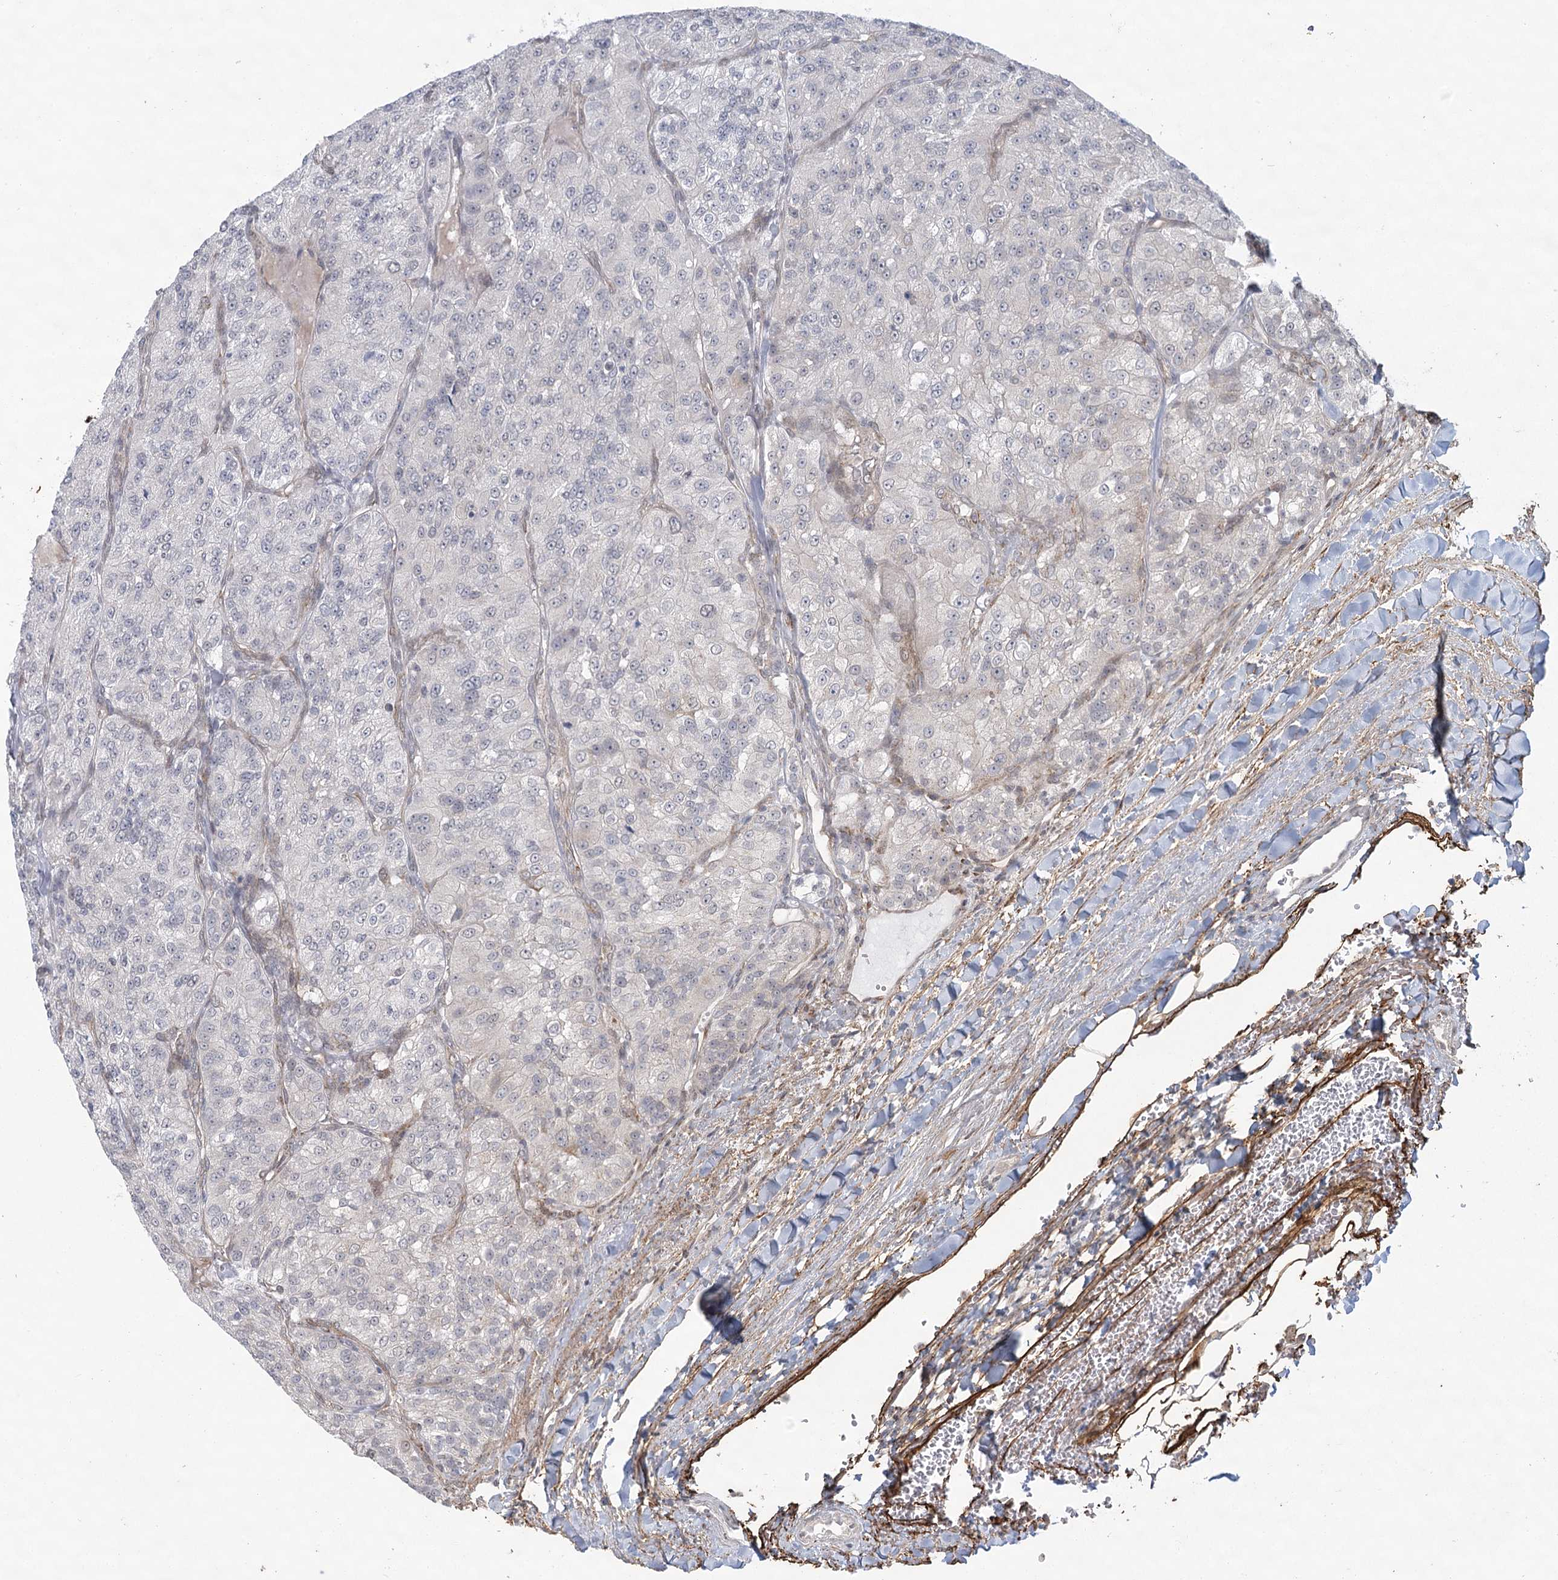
{"staining": {"intensity": "negative", "quantity": "none", "location": "none"}, "tissue": "renal cancer", "cell_type": "Tumor cells", "image_type": "cancer", "snomed": [{"axis": "morphology", "description": "Adenocarcinoma, NOS"}, {"axis": "topography", "description": "Kidney"}], "caption": "Protein analysis of adenocarcinoma (renal) displays no significant expression in tumor cells.", "gene": "MED28", "patient": {"sex": "female", "age": 63}}